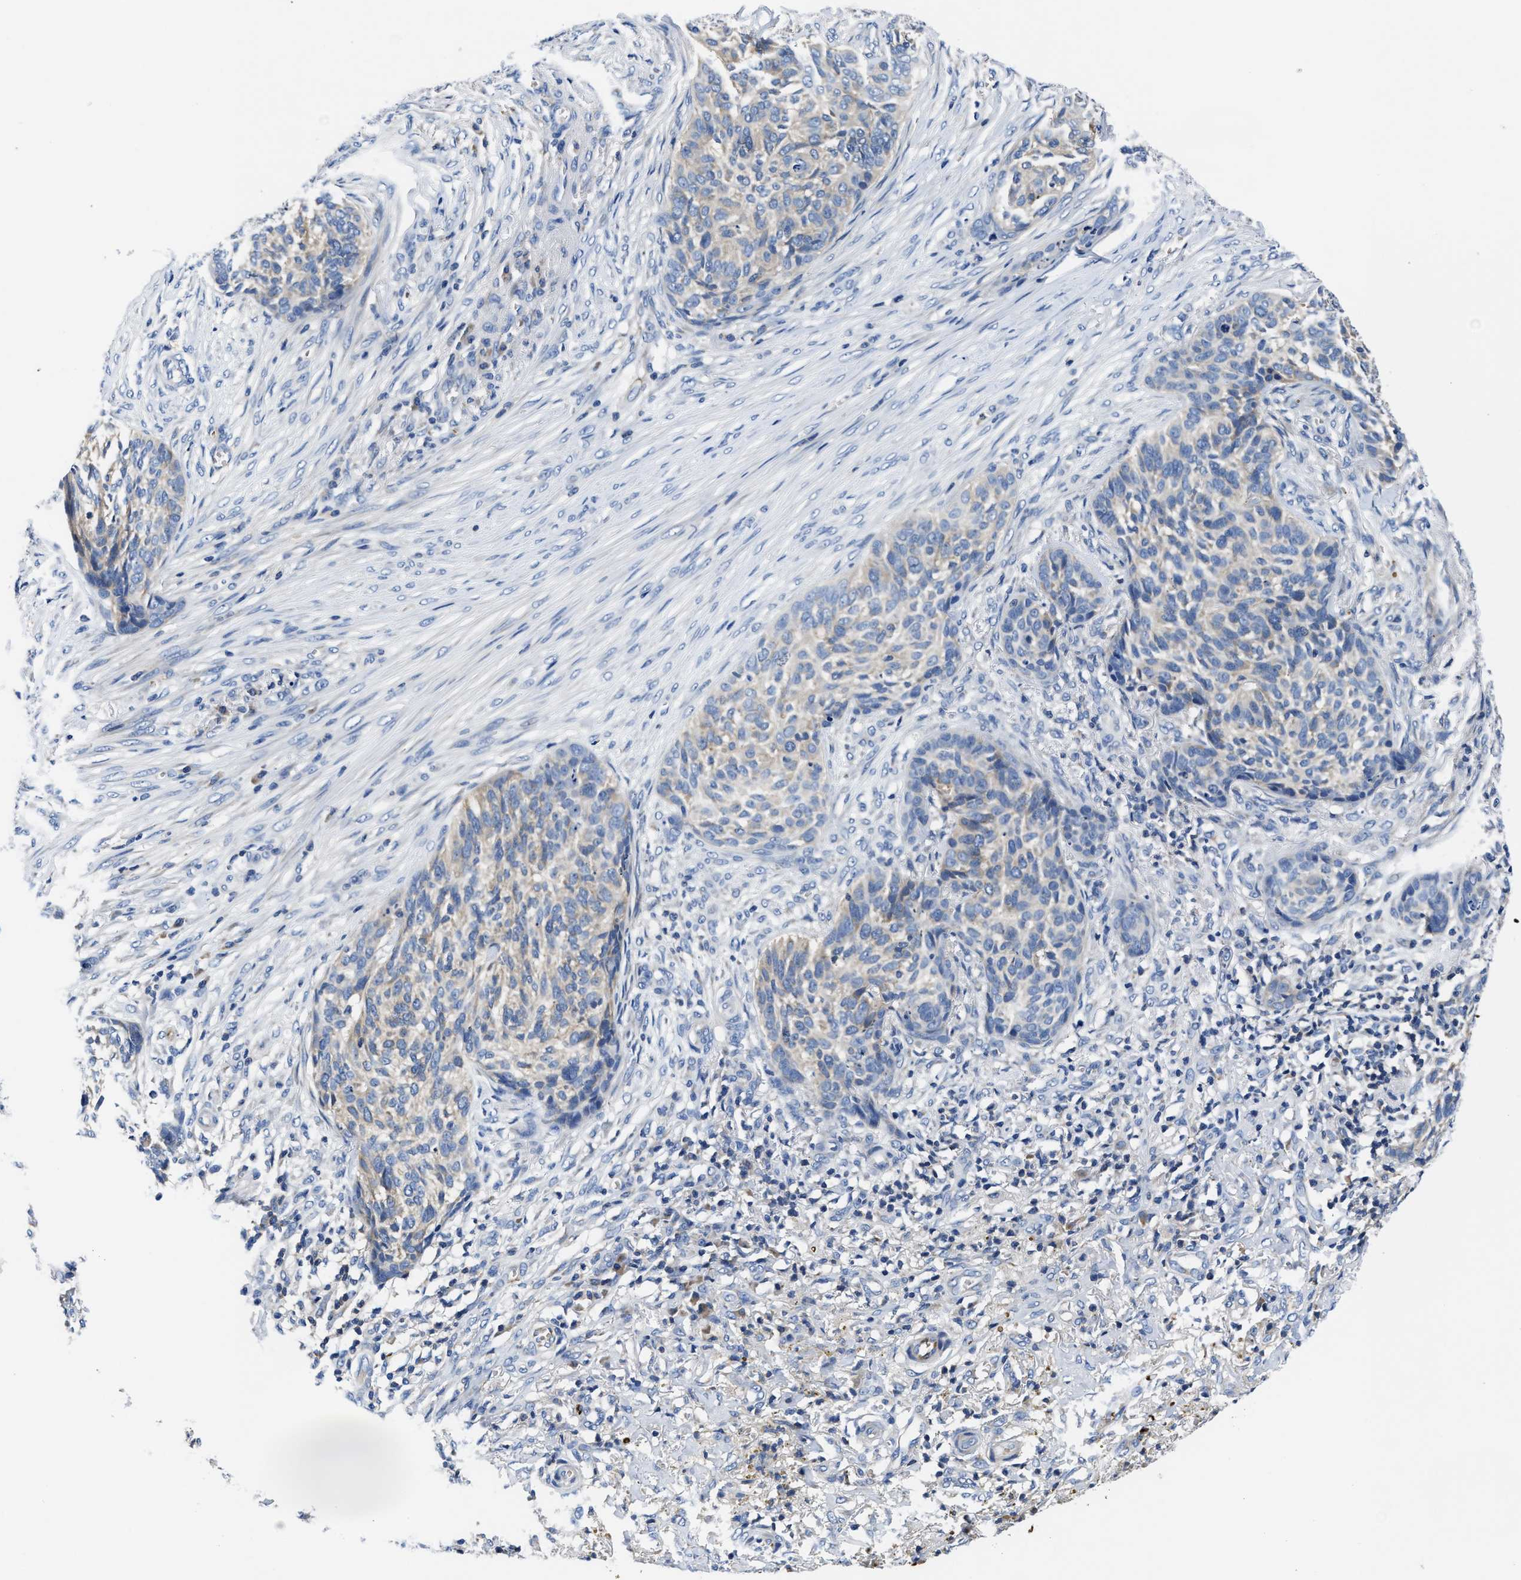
{"staining": {"intensity": "weak", "quantity": "<25%", "location": "cytoplasmic/membranous"}, "tissue": "skin cancer", "cell_type": "Tumor cells", "image_type": "cancer", "snomed": [{"axis": "morphology", "description": "Basal cell carcinoma"}, {"axis": "topography", "description": "Skin"}], "caption": "High power microscopy histopathology image of an IHC micrograph of basal cell carcinoma (skin), revealing no significant positivity in tumor cells.", "gene": "PHLPP1", "patient": {"sex": "male", "age": 85}}